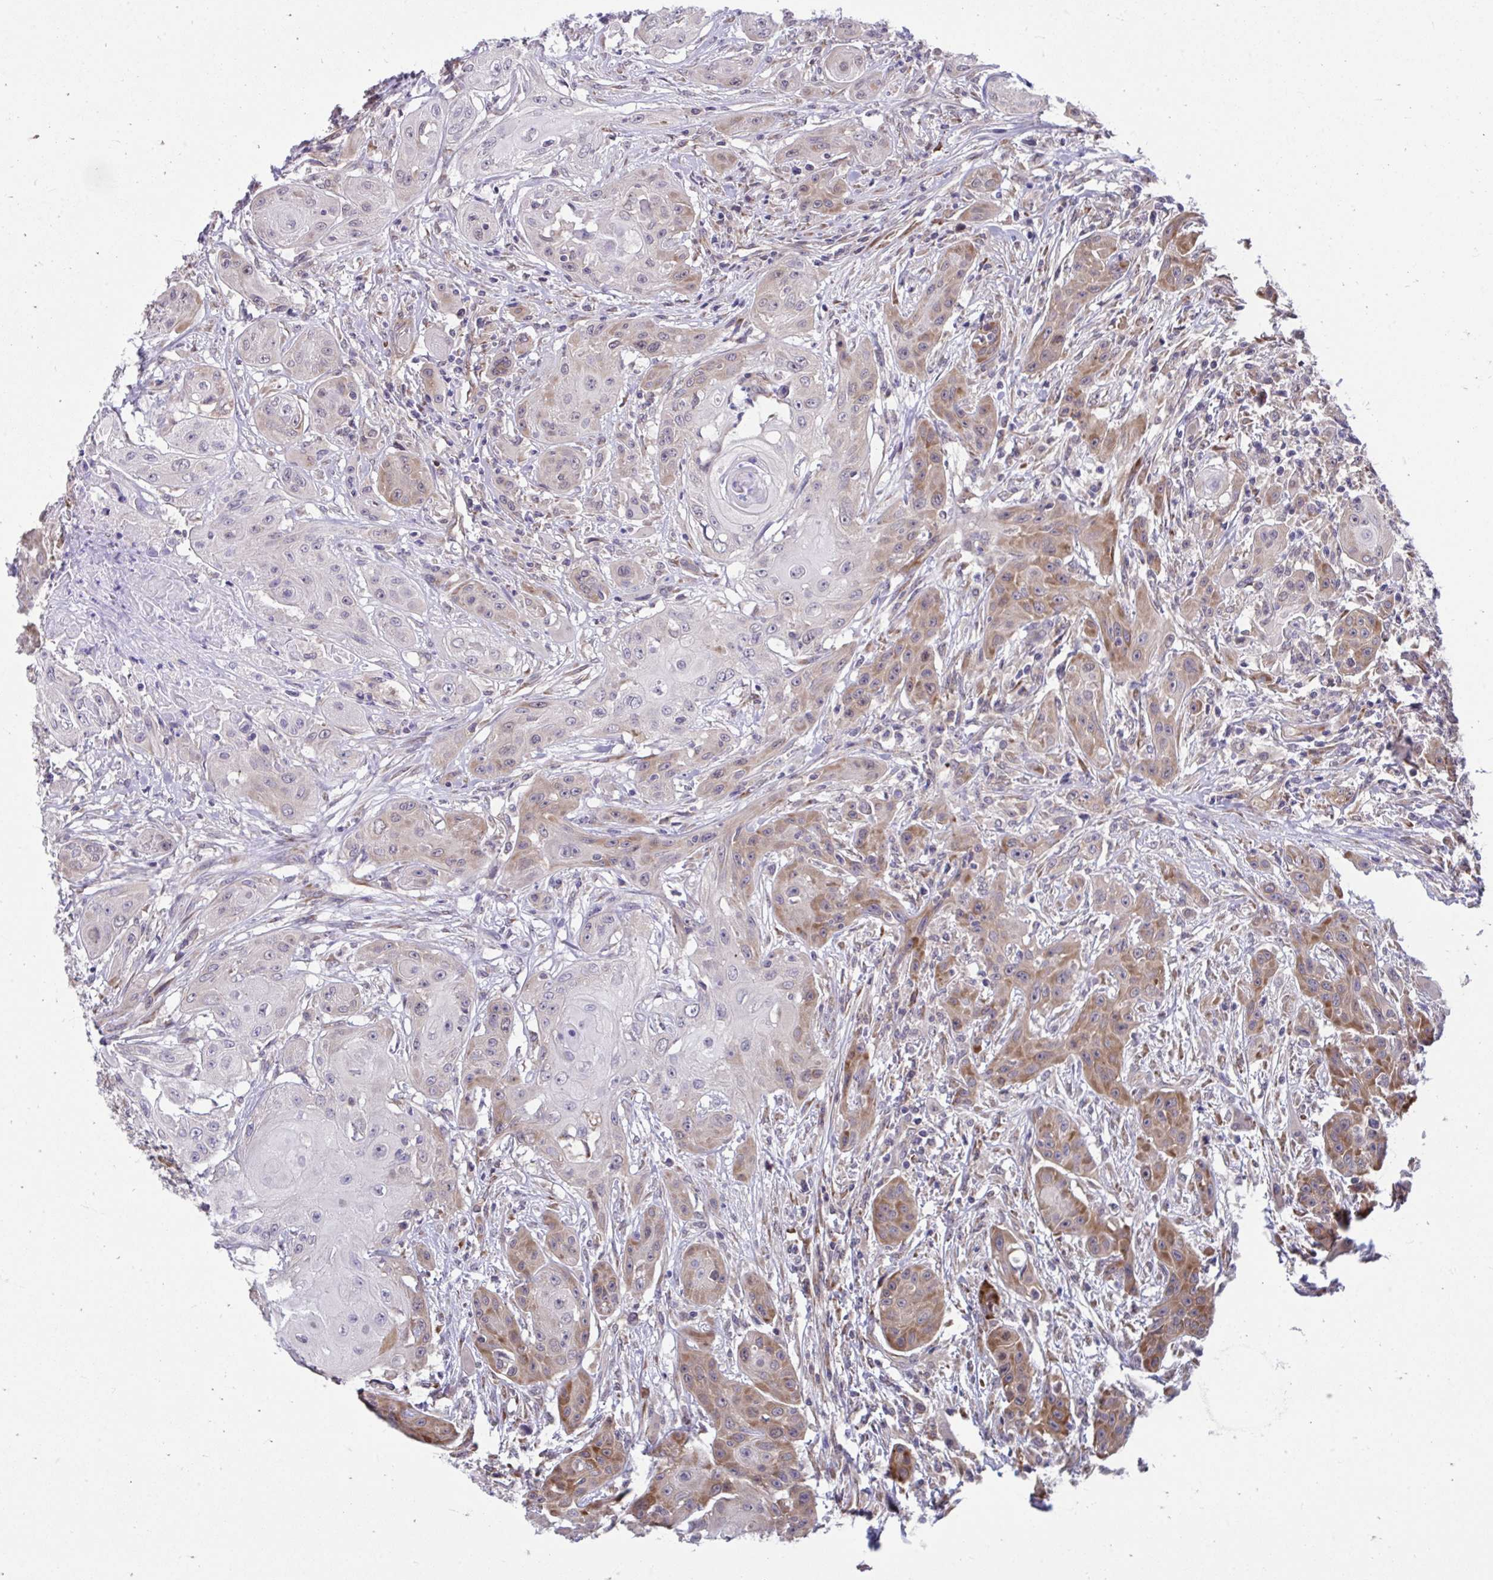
{"staining": {"intensity": "moderate", "quantity": "25%-75%", "location": "cytoplasmic/membranous"}, "tissue": "head and neck cancer", "cell_type": "Tumor cells", "image_type": "cancer", "snomed": [{"axis": "morphology", "description": "Squamous cell carcinoma, NOS"}, {"axis": "topography", "description": "Oral tissue"}, {"axis": "topography", "description": "Head-Neck"}, {"axis": "topography", "description": "Neck, NOS"}], "caption": "This is an image of immunohistochemistry staining of head and neck cancer, which shows moderate positivity in the cytoplasmic/membranous of tumor cells.", "gene": "SELENON", "patient": {"sex": "female", "age": 55}}